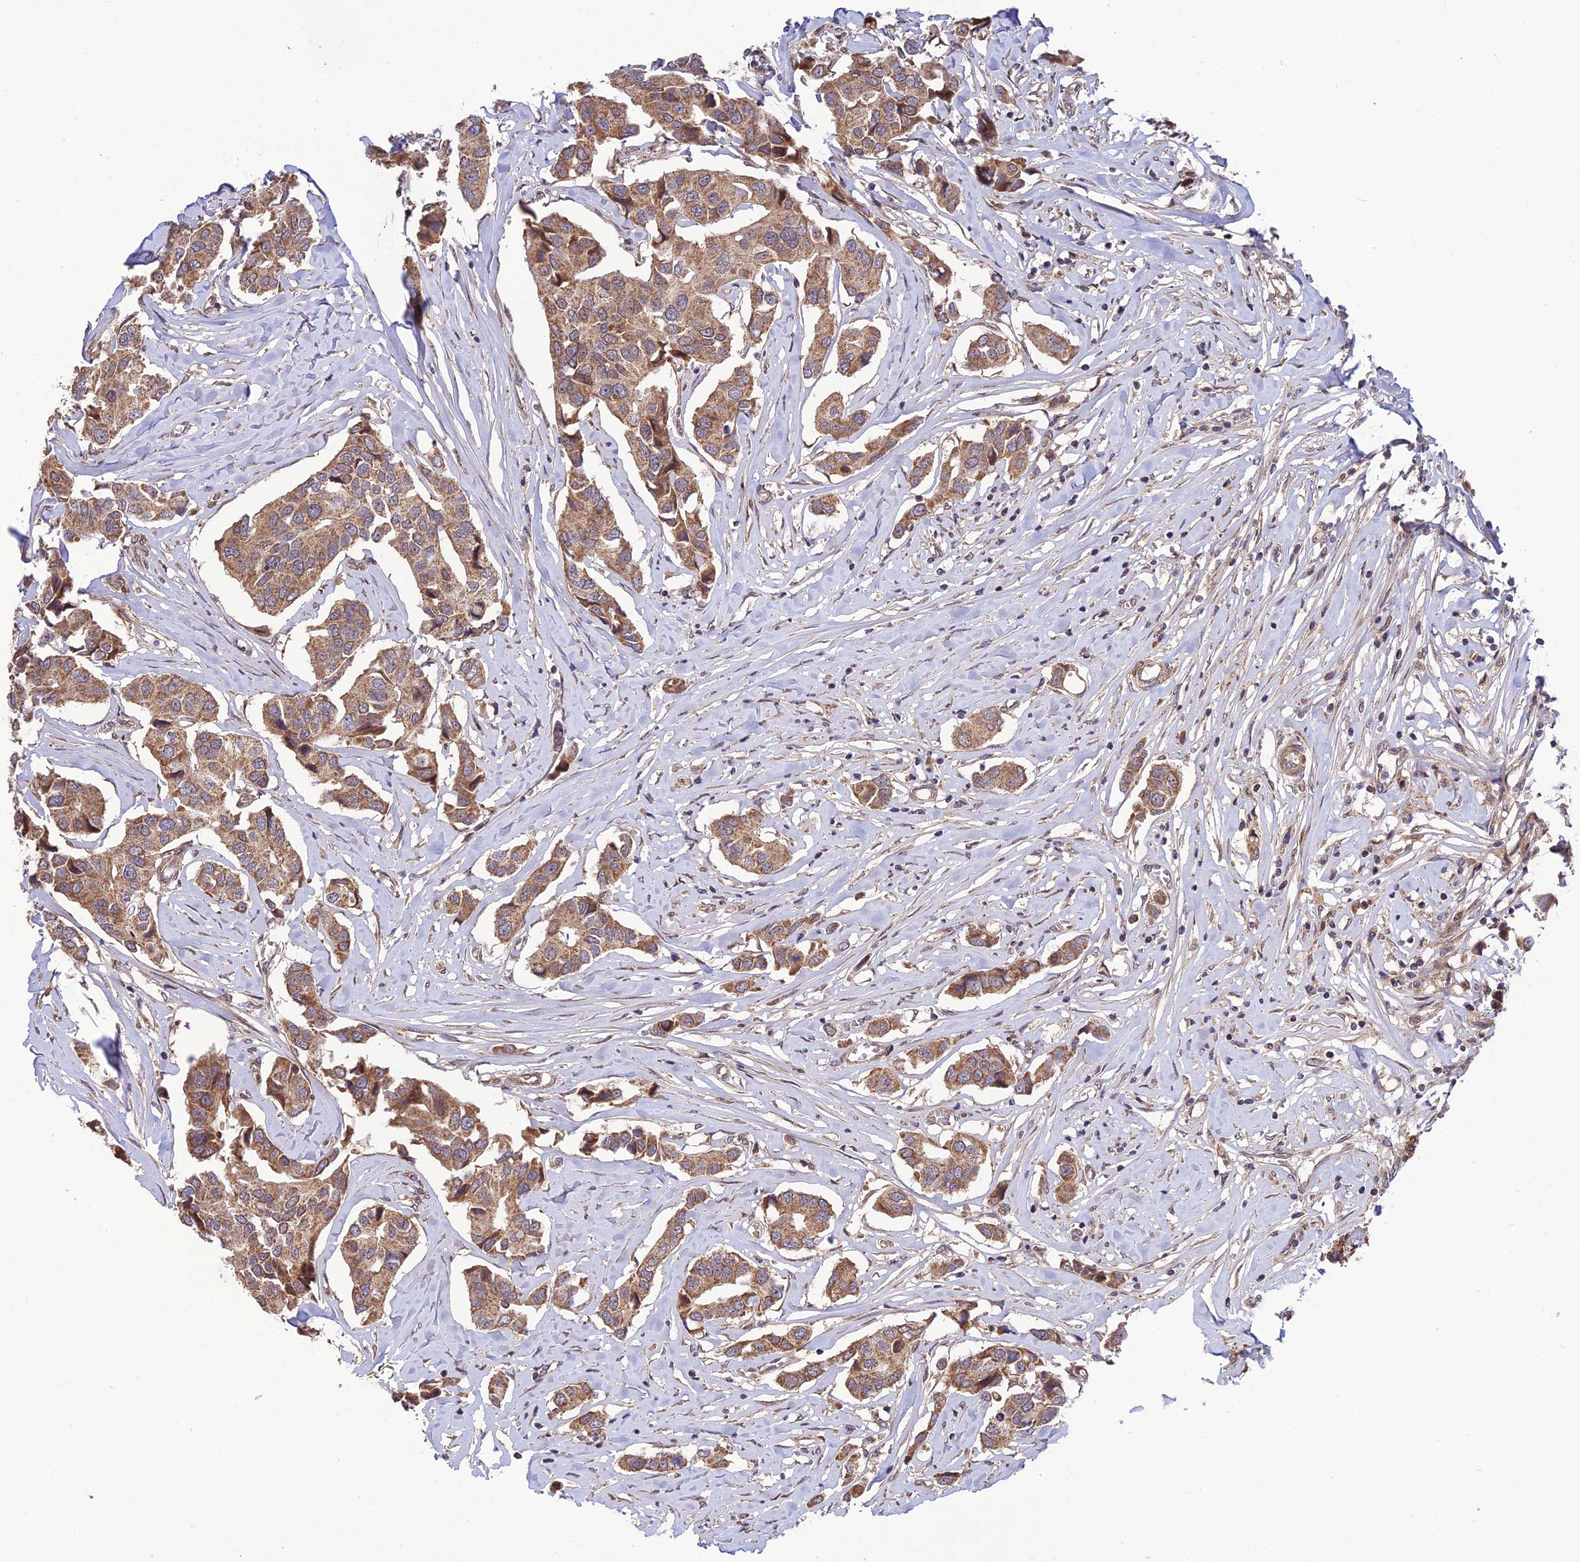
{"staining": {"intensity": "moderate", "quantity": ">75%", "location": "cytoplasmic/membranous"}, "tissue": "breast cancer", "cell_type": "Tumor cells", "image_type": "cancer", "snomed": [{"axis": "morphology", "description": "Duct carcinoma"}, {"axis": "topography", "description": "Breast"}], "caption": "Tumor cells display moderate cytoplasmic/membranous positivity in approximately >75% of cells in breast cancer (intraductal carcinoma). (DAB (3,3'-diaminobenzidine) = brown stain, brightfield microscopy at high magnification).", "gene": "PLEKHG2", "patient": {"sex": "female", "age": 80}}